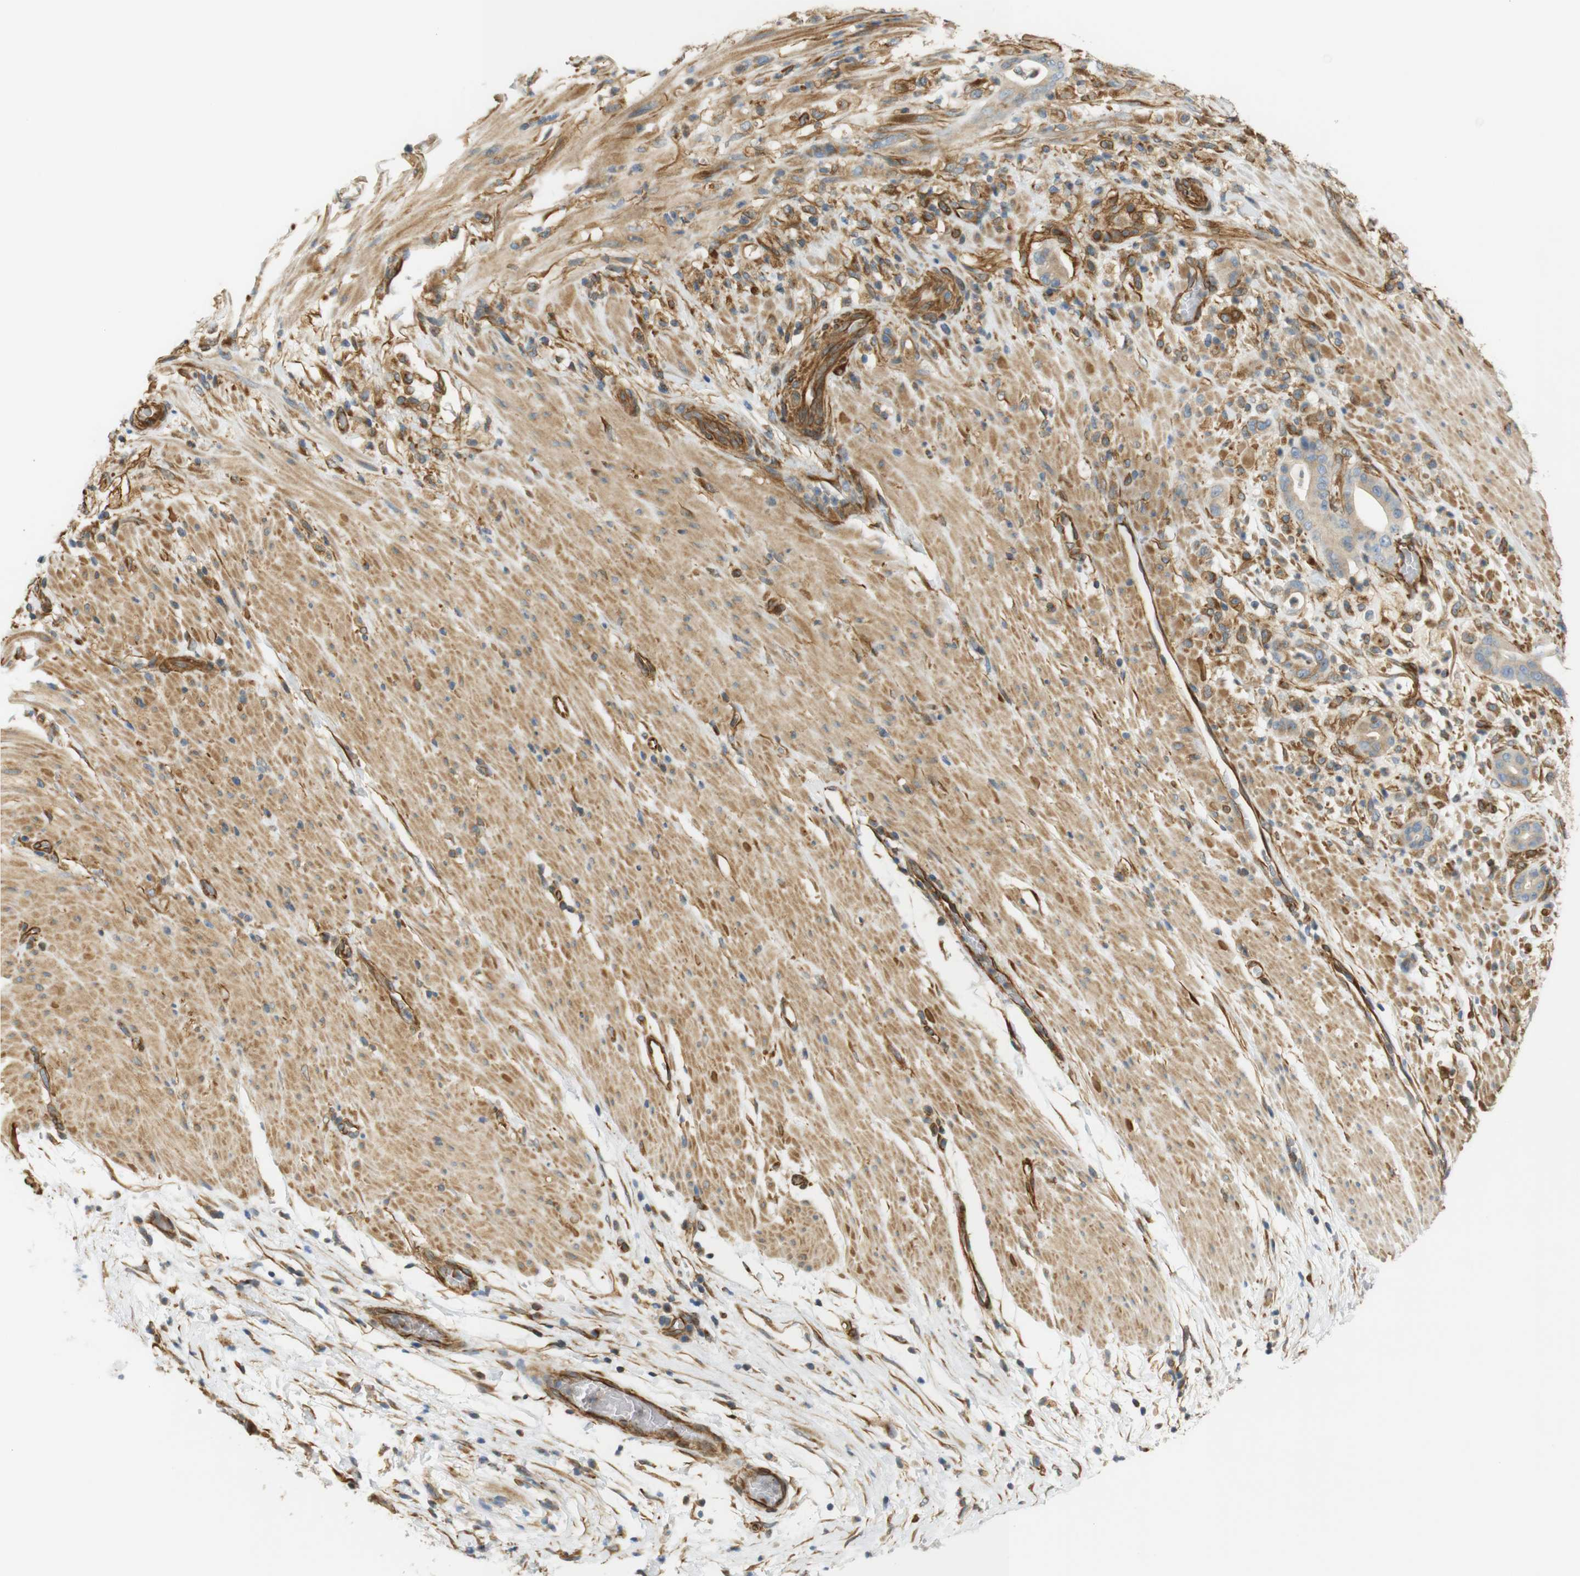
{"staining": {"intensity": "weak", "quantity": ">75%", "location": "cytoplasmic/membranous"}, "tissue": "pancreatic cancer", "cell_type": "Tumor cells", "image_type": "cancer", "snomed": [{"axis": "morphology", "description": "Adenocarcinoma, NOS"}, {"axis": "topography", "description": "Pancreas"}], "caption": "Immunohistochemistry (IHC) of pancreatic adenocarcinoma shows low levels of weak cytoplasmic/membranous staining in about >75% of tumor cells.", "gene": "CYTH3", "patient": {"sex": "male", "age": 63}}